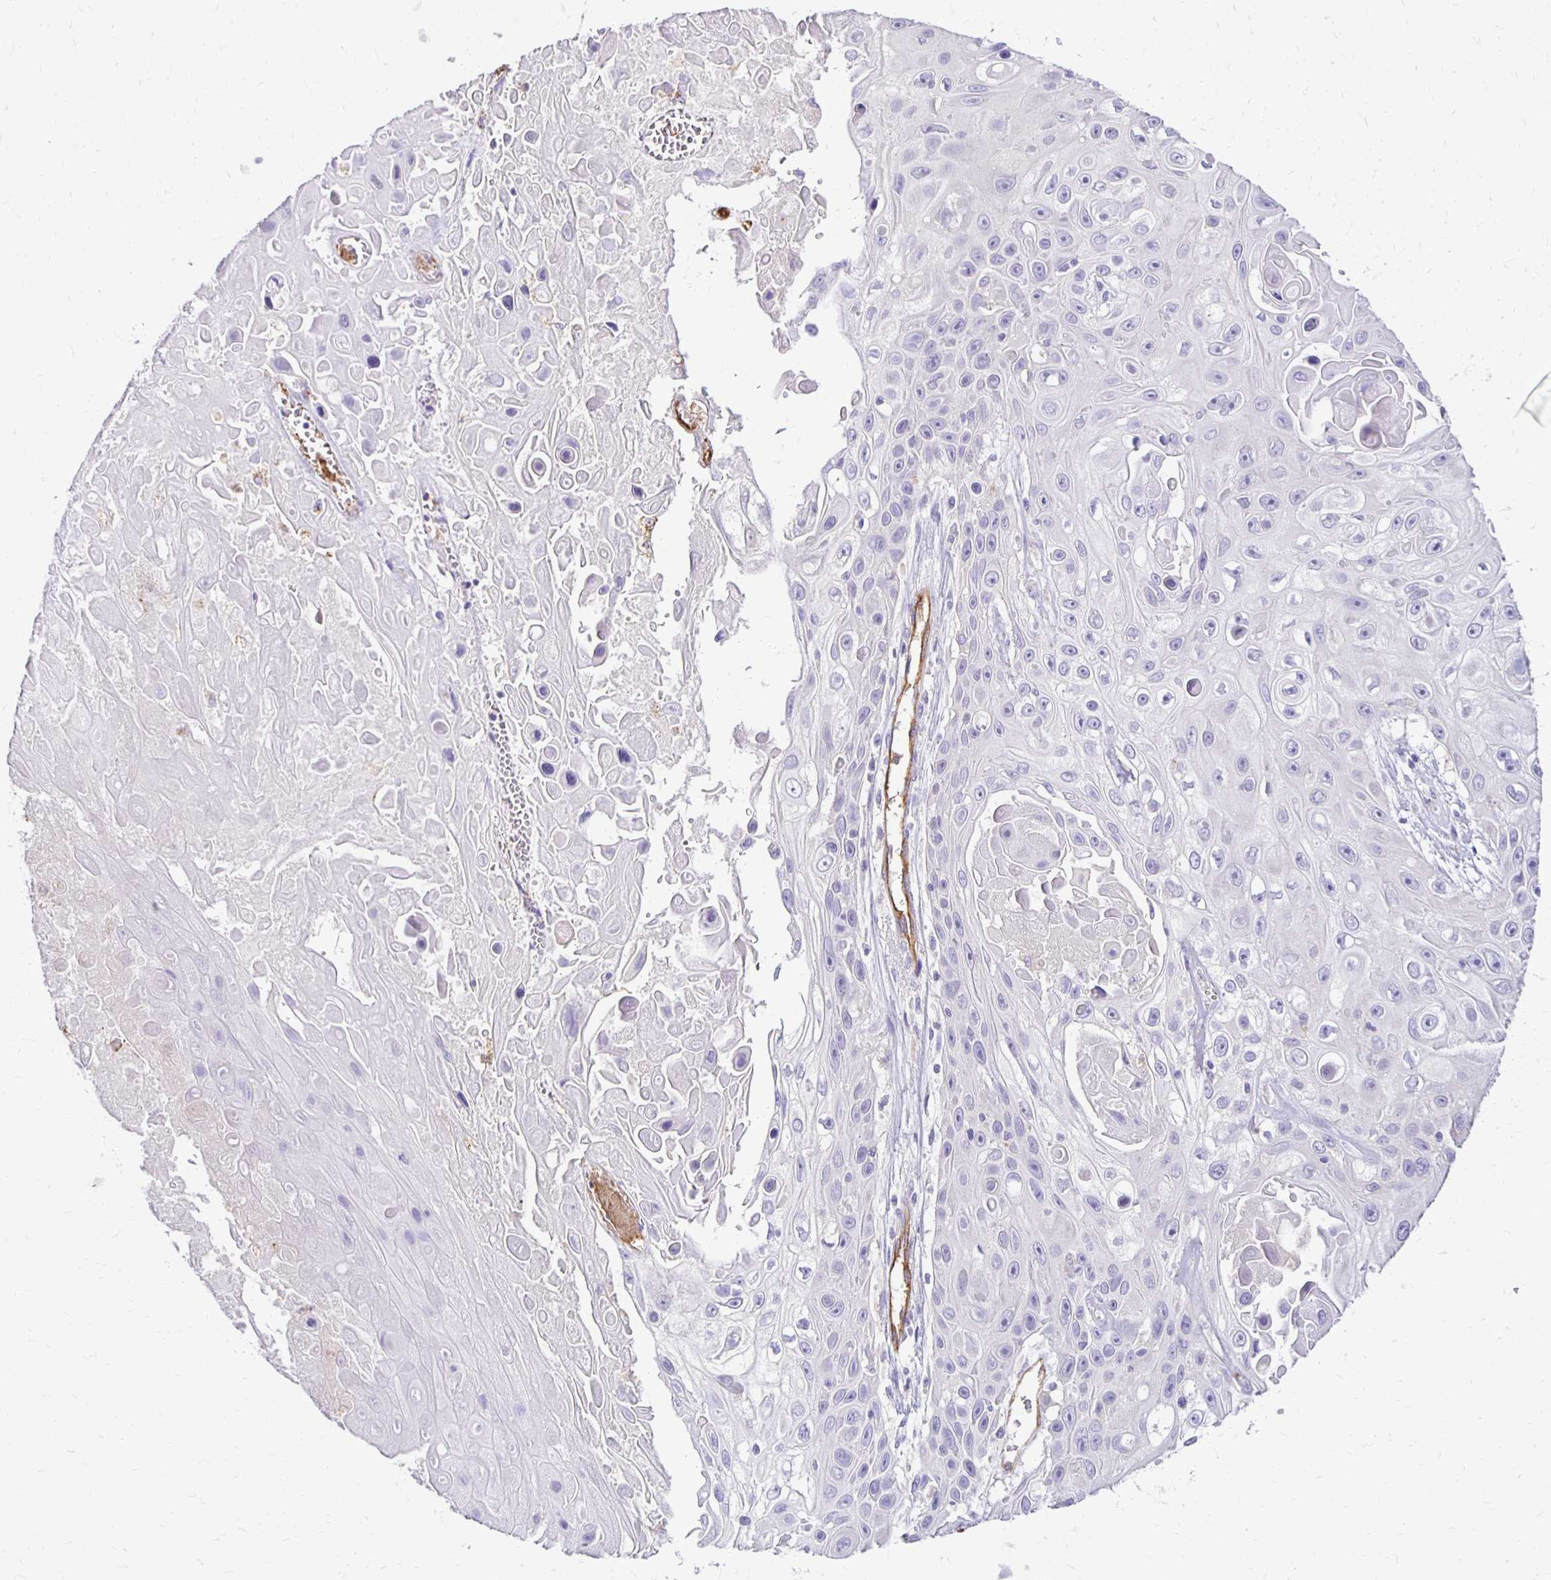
{"staining": {"intensity": "negative", "quantity": "none", "location": "none"}, "tissue": "skin cancer", "cell_type": "Tumor cells", "image_type": "cancer", "snomed": [{"axis": "morphology", "description": "Squamous cell carcinoma, NOS"}, {"axis": "topography", "description": "Skin"}], "caption": "The photomicrograph shows no significant staining in tumor cells of skin cancer (squamous cell carcinoma).", "gene": "TTYH1", "patient": {"sex": "male", "age": 82}}